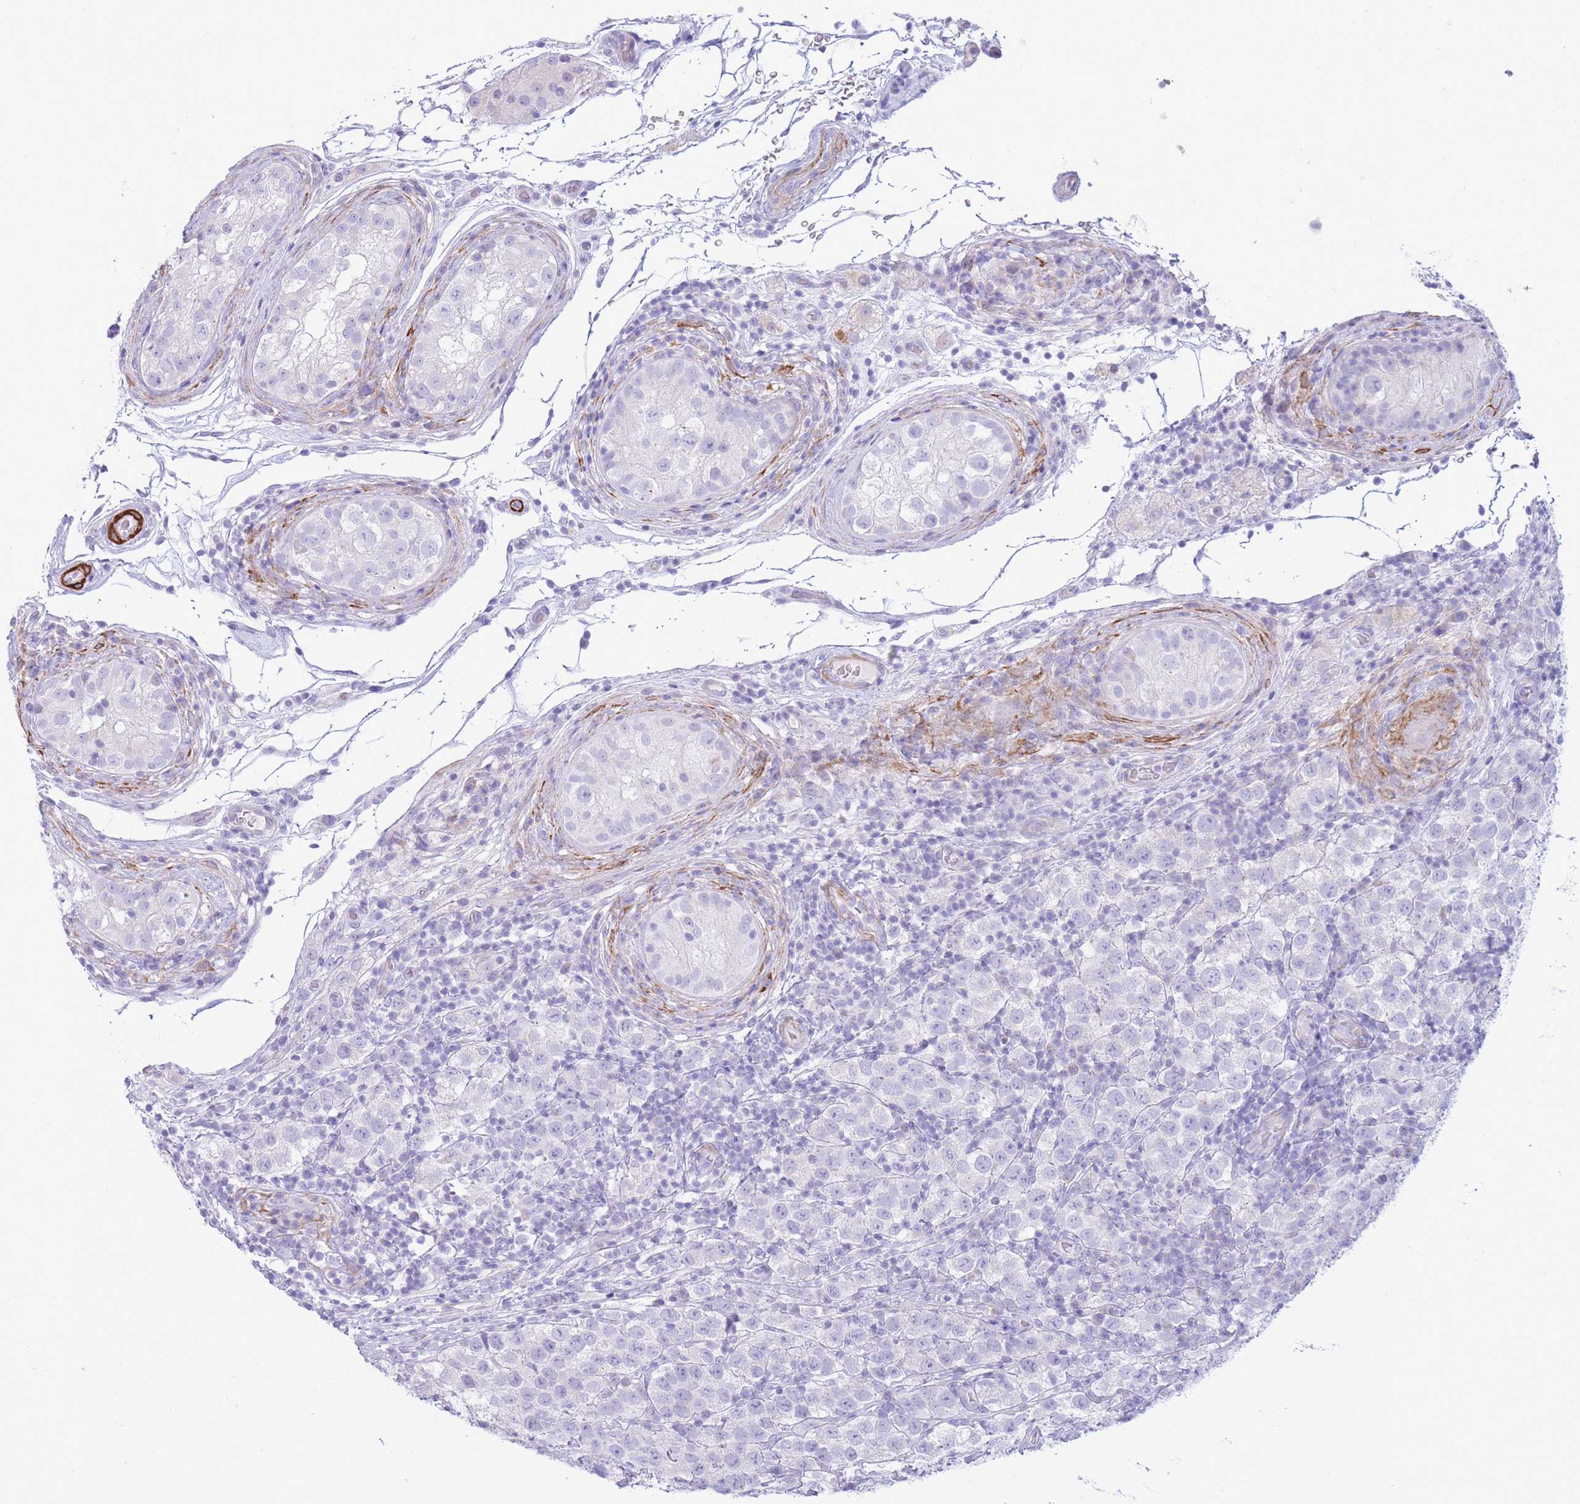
{"staining": {"intensity": "negative", "quantity": "none", "location": "none"}, "tissue": "testis cancer", "cell_type": "Tumor cells", "image_type": "cancer", "snomed": [{"axis": "morphology", "description": "Seminoma, NOS"}, {"axis": "topography", "description": "Testis"}], "caption": "The immunohistochemistry histopathology image has no significant expression in tumor cells of testis seminoma tissue.", "gene": "VWA8", "patient": {"sex": "male", "age": 34}}